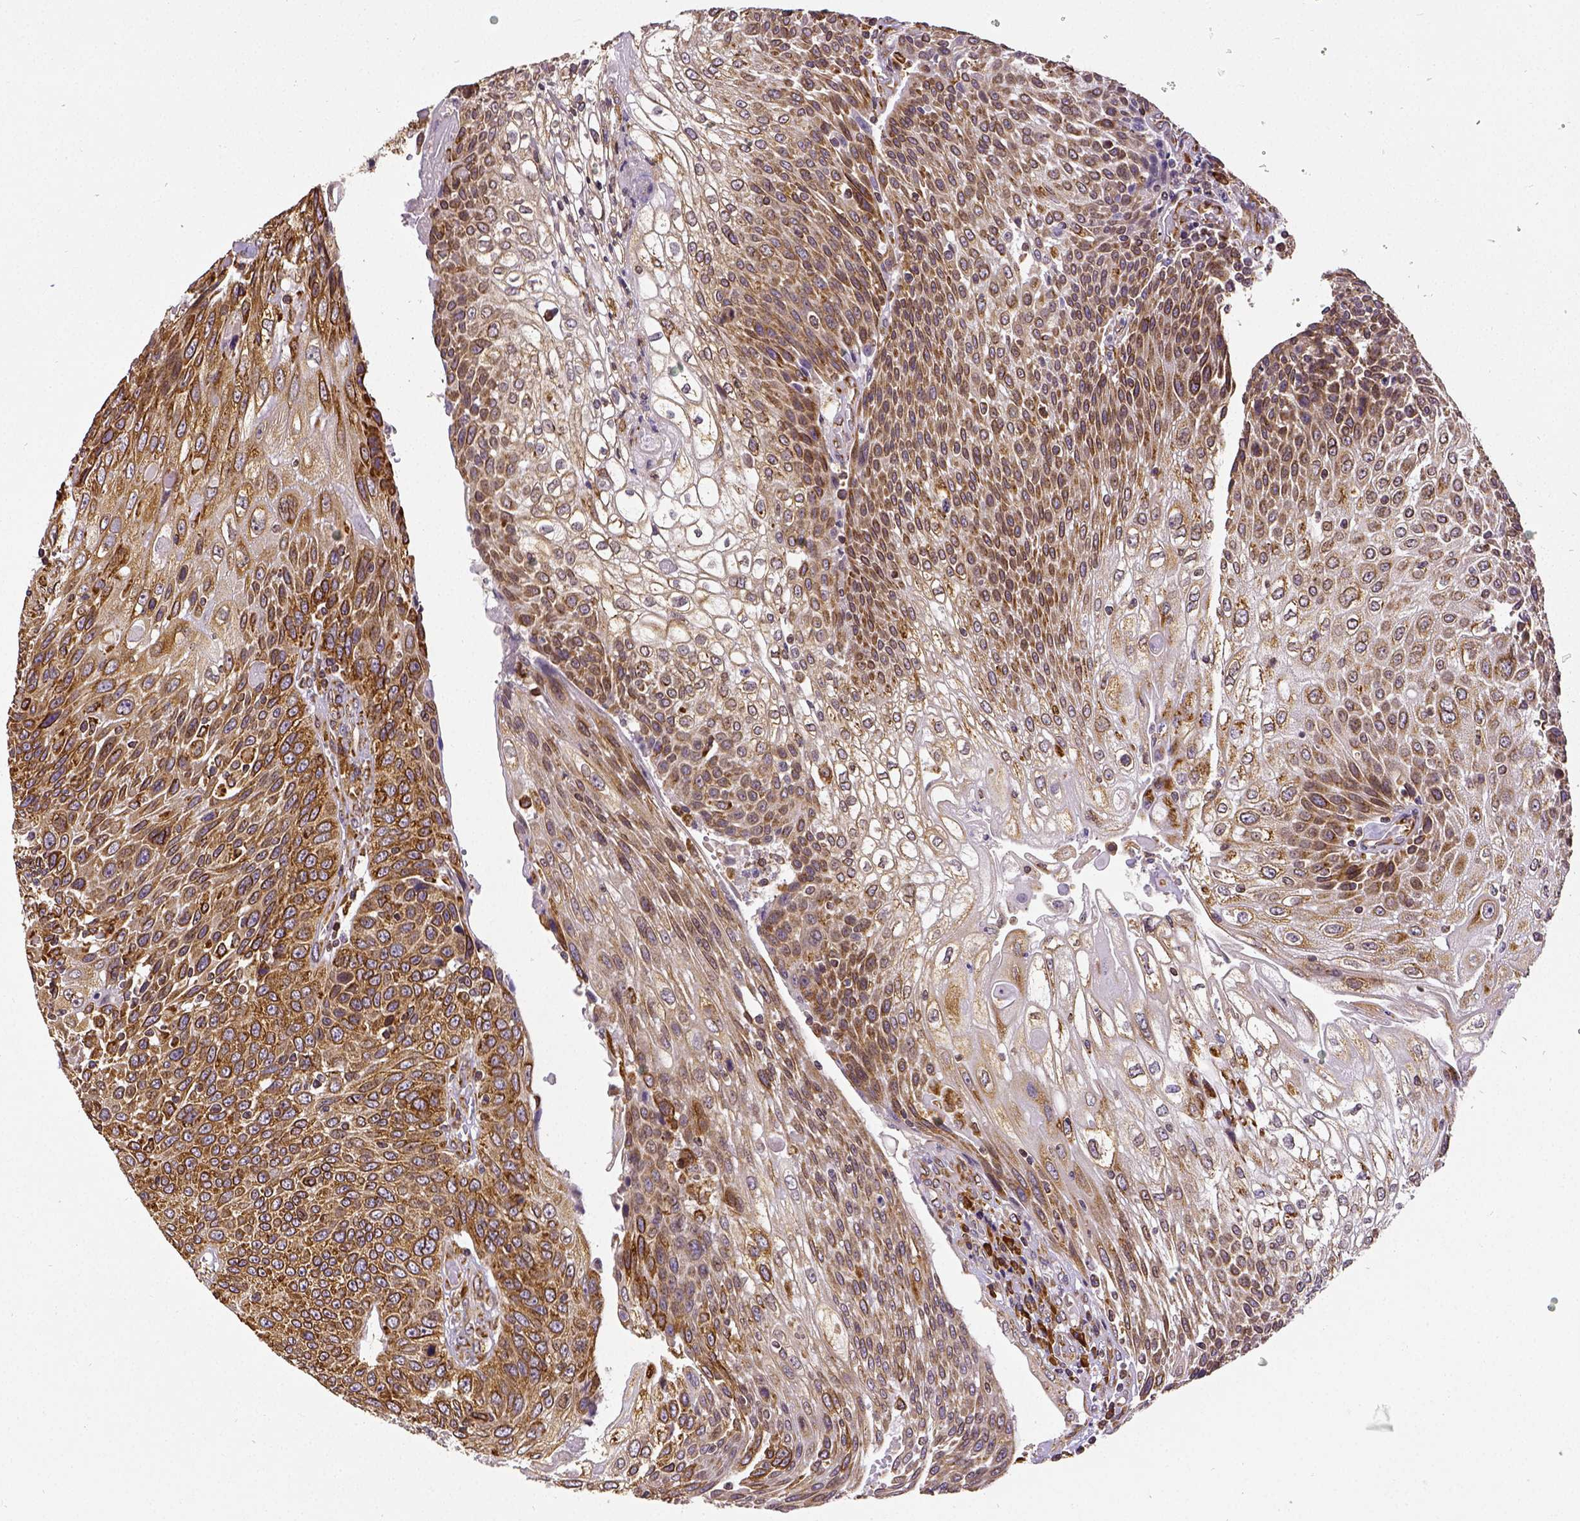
{"staining": {"intensity": "strong", "quantity": ">75%", "location": "cytoplasmic/membranous"}, "tissue": "urothelial cancer", "cell_type": "Tumor cells", "image_type": "cancer", "snomed": [{"axis": "morphology", "description": "Urothelial carcinoma, High grade"}, {"axis": "topography", "description": "Urinary bladder"}], "caption": "Urothelial cancer stained for a protein displays strong cytoplasmic/membranous positivity in tumor cells.", "gene": "MTDH", "patient": {"sex": "female", "age": 70}}